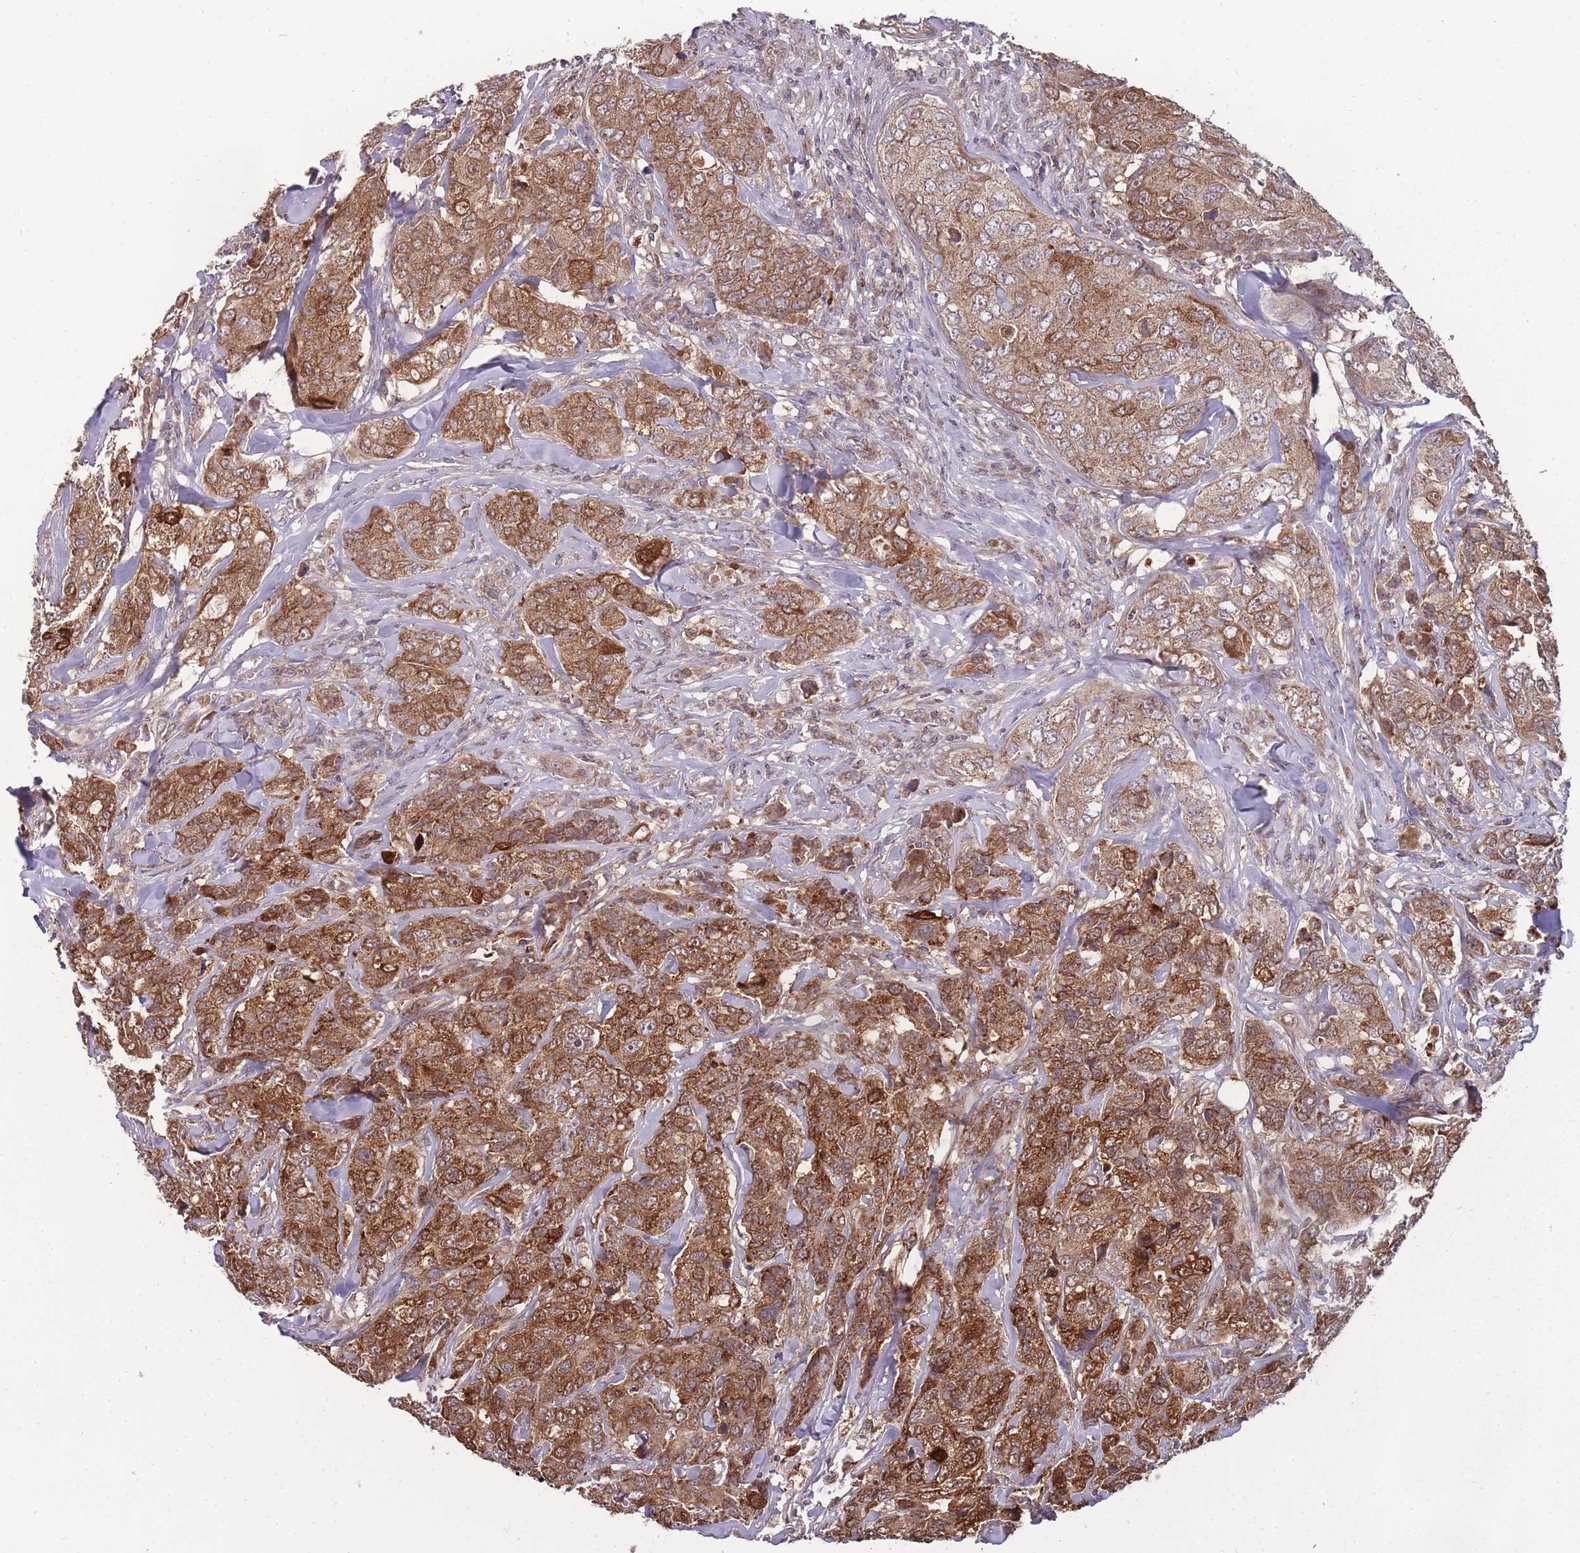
{"staining": {"intensity": "moderate", "quantity": ">75%", "location": "cytoplasmic/membranous"}, "tissue": "breast cancer", "cell_type": "Tumor cells", "image_type": "cancer", "snomed": [{"axis": "morphology", "description": "Duct carcinoma"}, {"axis": "topography", "description": "Breast"}], "caption": "Moderate cytoplasmic/membranous protein expression is seen in approximately >75% of tumor cells in breast intraductal carcinoma.", "gene": "SLC35B4", "patient": {"sex": "female", "age": 43}}